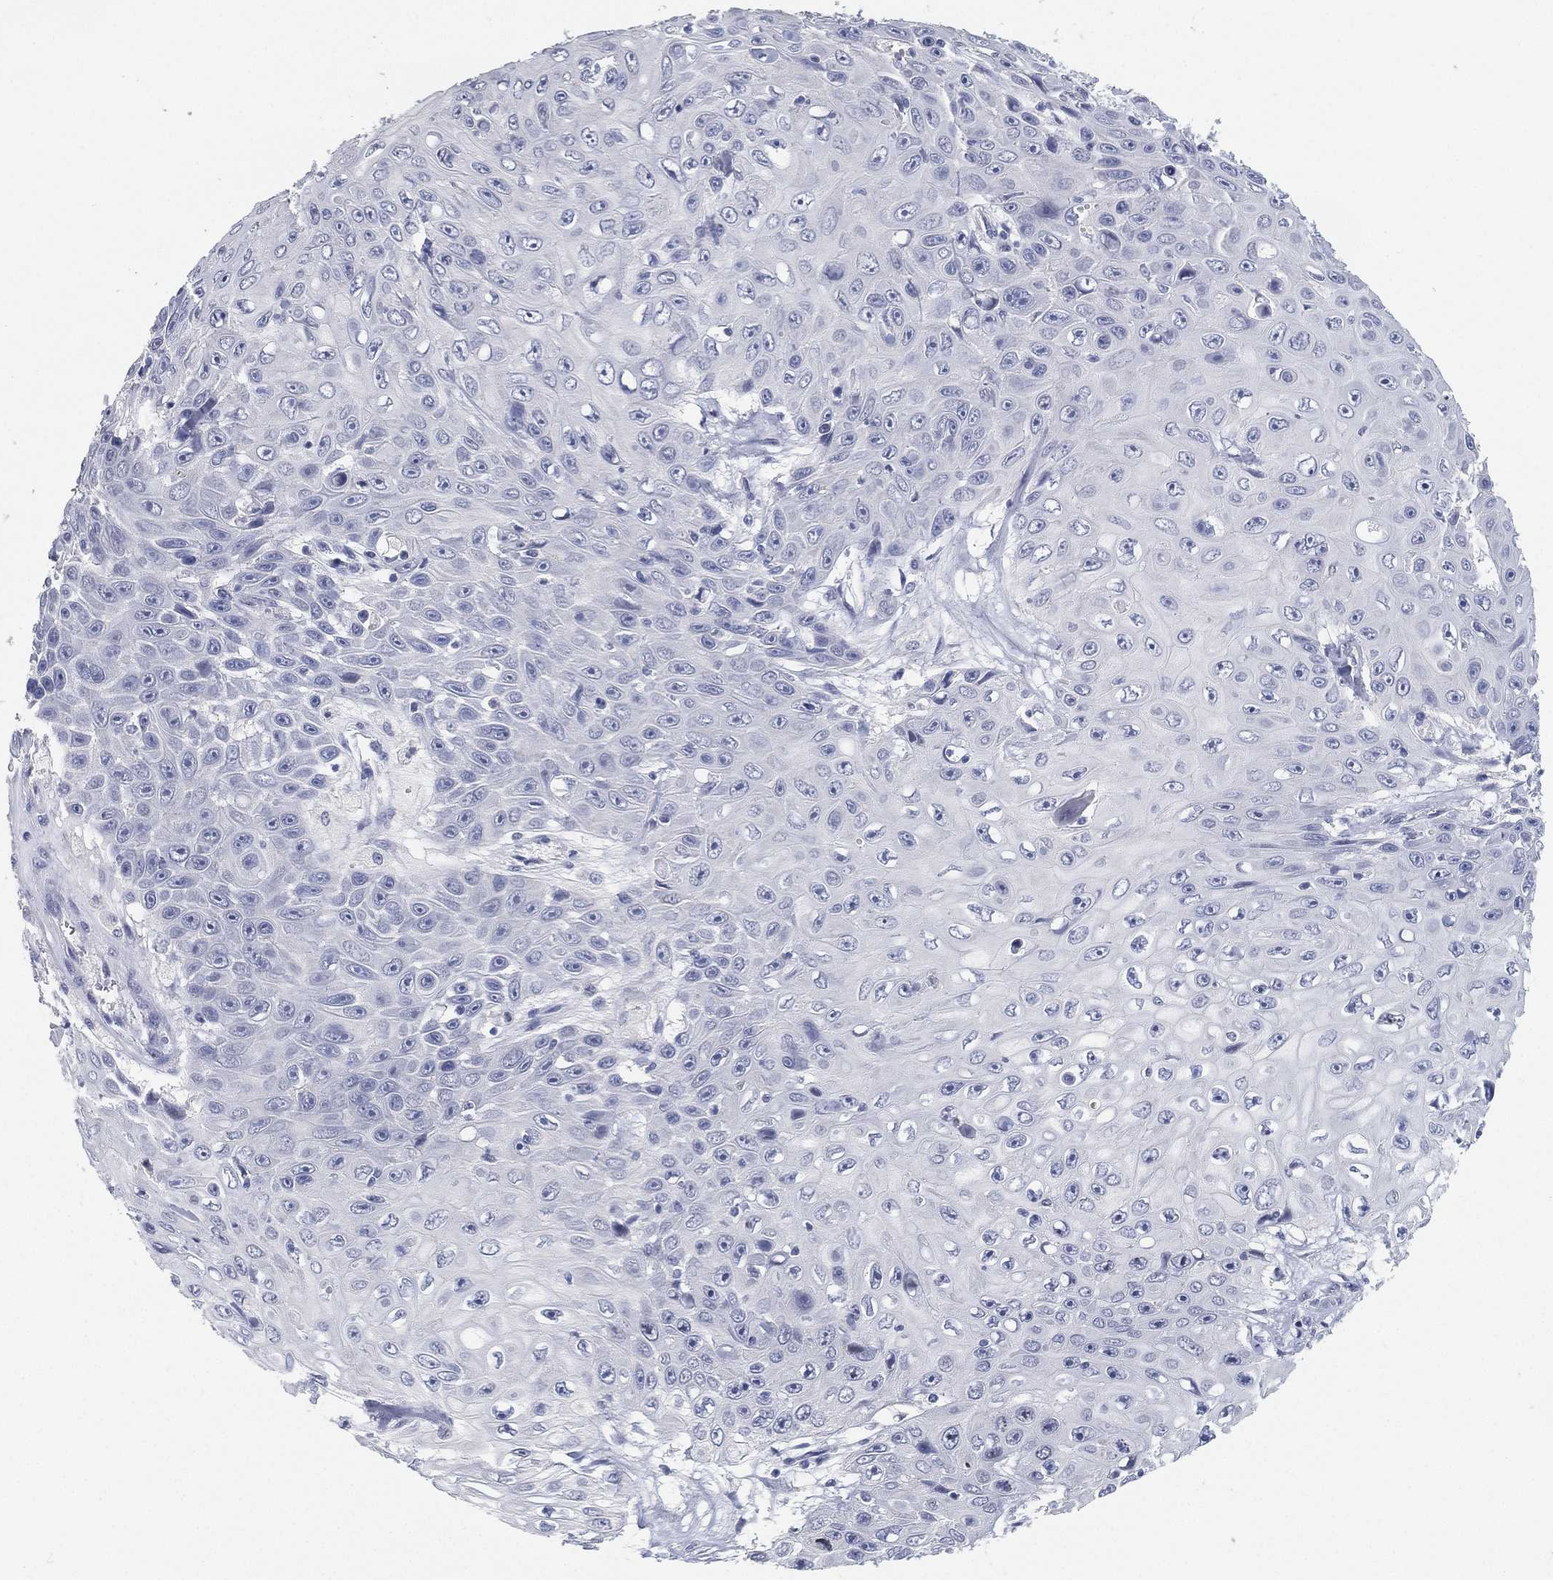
{"staining": {"intensity": "negative", "quantity": "none", "location": "none"}, "tissue": "skin cancer", "cell_type": "Tumor cells", "image_type": "cancer", "snomed": [{"axis": "morphology", "description": "Squamous cell carcinoma, NOS"}, {"axis": "topography", "description": "Skin"}], "caption": "Immunohistochemistry of skin cancer demonstrates no staining in tumor cells. The staining was performed using DAB (3,3'-diaminobenzidine) to visualize the protein expression in brown, while the nuclei were stained in blue with hematoxylin (Magnification: 20x).", "gene": "FAM187B", "patient": {"sex": "male", "age": 82}}